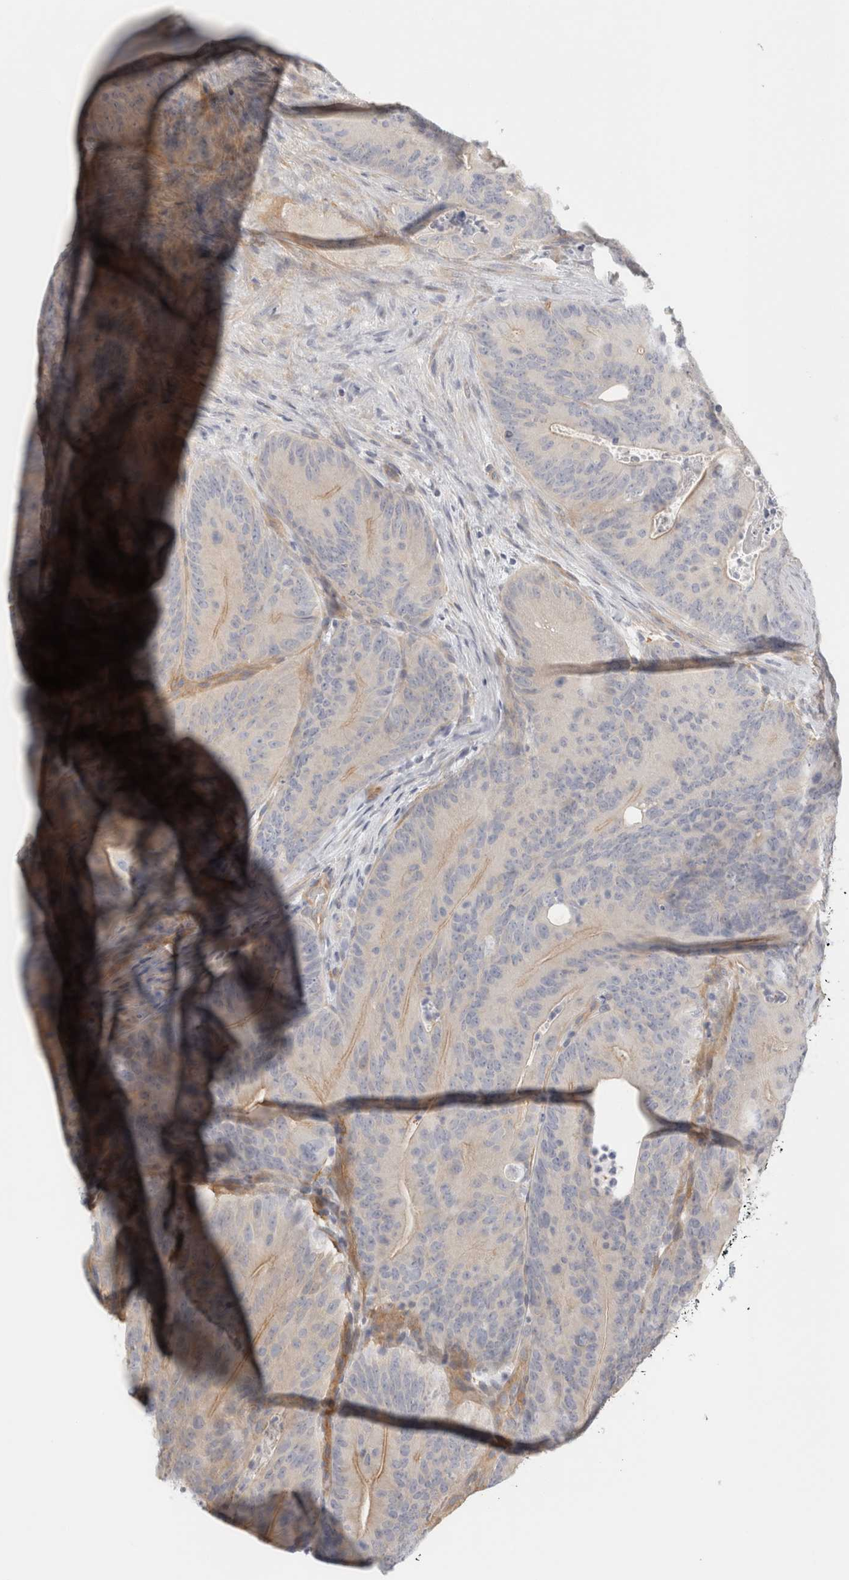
{"staining": {"intensity": "weak", "quantity": "25%-75%", "location": "cytoplasmic/membranous"}, "tissue": "colorectal cancer", "cell_type": "Tumor cells", "image_type": "cancer", "snomed": [{"axis": "morphology", "description": "Normal tissue, NOS"}, {"axis": "topography", "description": "Colon"}], "caption": "Immunohistochemical staining of human colorectal cancer exhibits low levels of weak cytoplasmic/membranous expression in approximately 25%-75% of tumor cells. The staining was performed using DAB to visualize the protein expression in brown, while the nuclei were stained in blue with hematoxylin (Magnification: 20x).", "gene": "FBLIM1", "patient": {"sex": "female", "age": 82}}